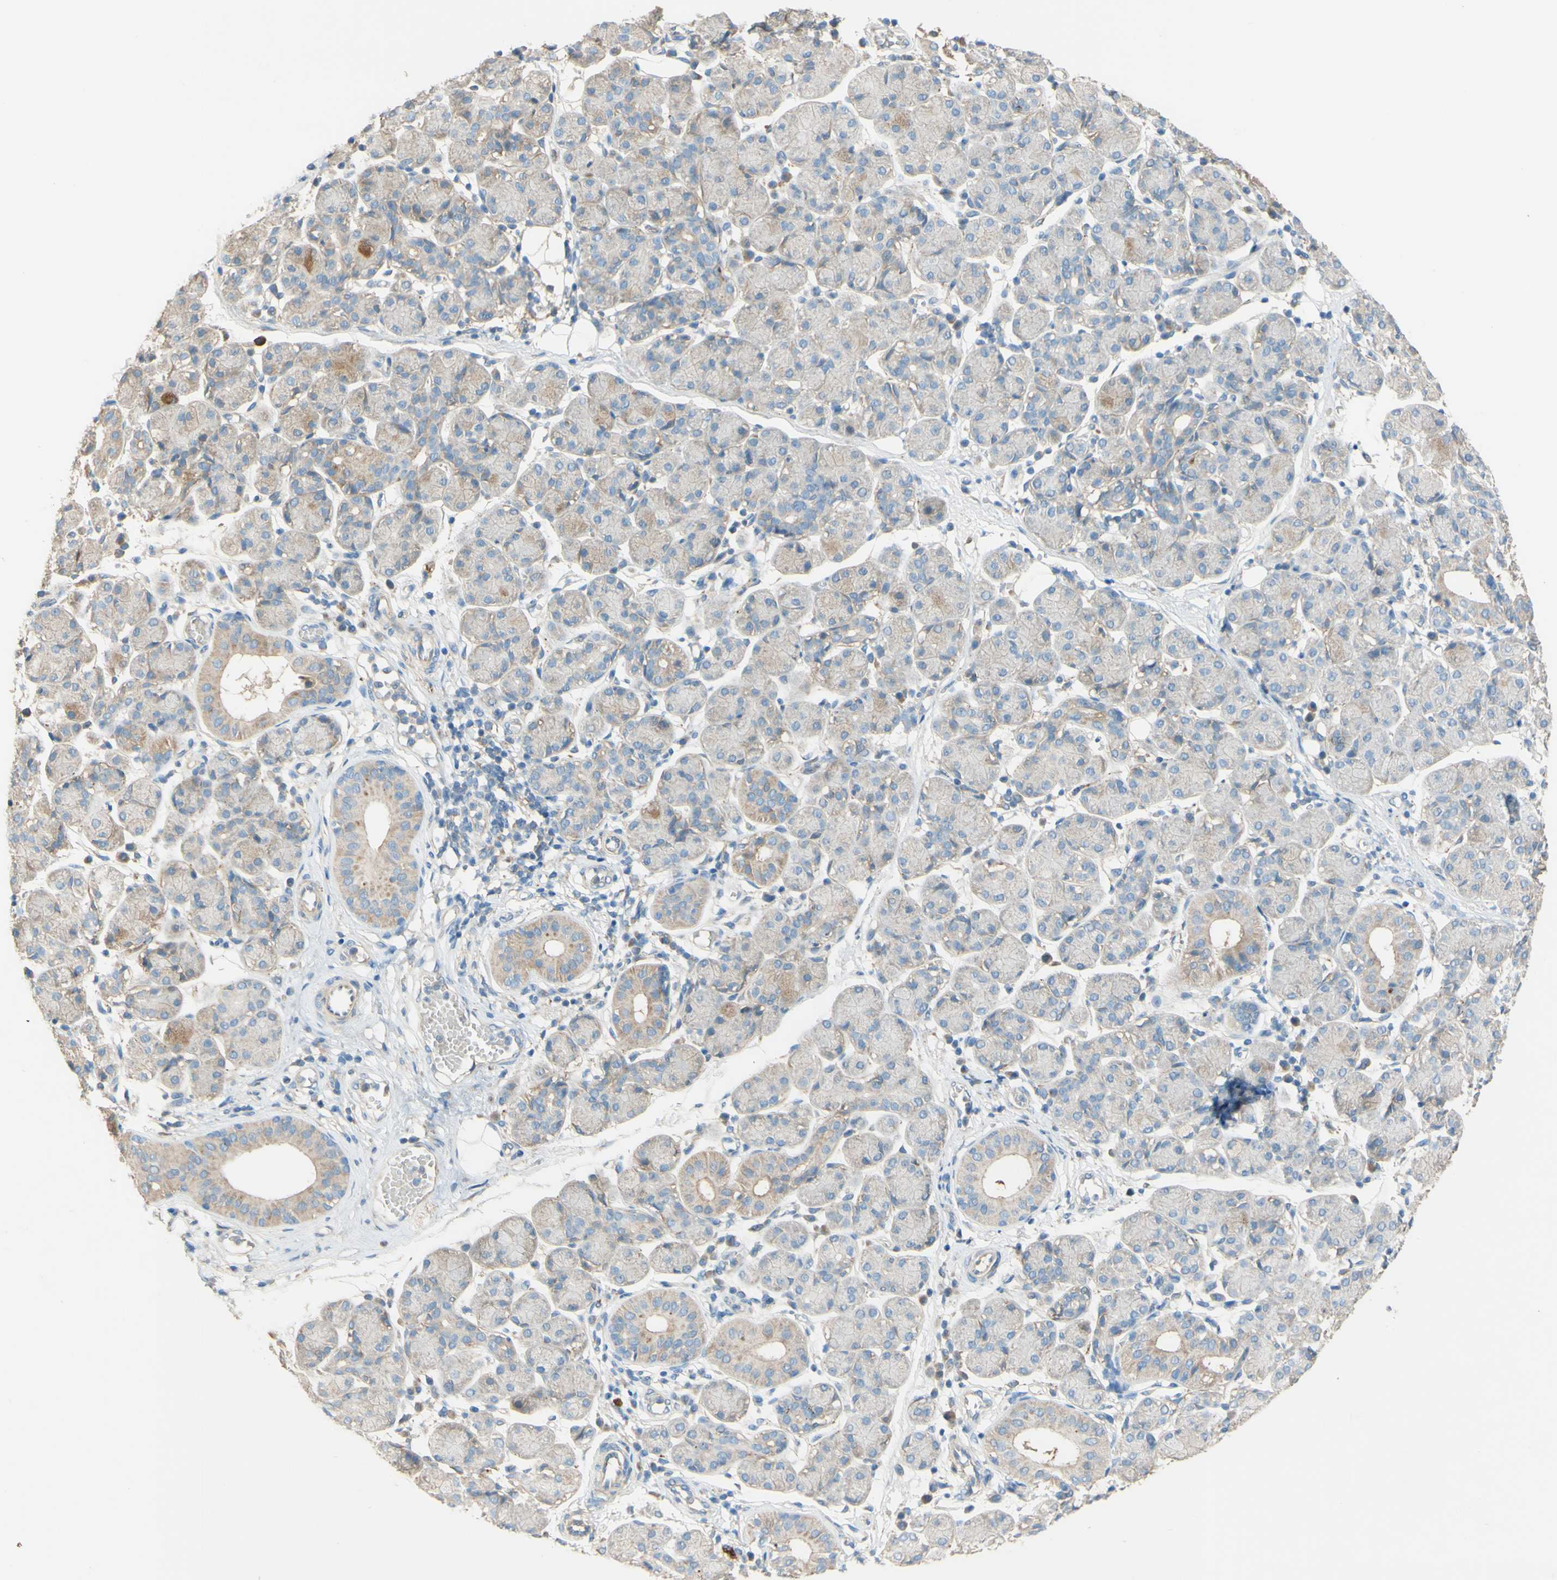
{"staining": {"intensity": "weak", "quantity": "25%-75%", "location": "cytoplasmic/membranous"}, "tissue": "salivary gland", "cell_type": "Glandular cells", "image_type": "normal", "snomed": [{"axis": "morphology", "description": "Normal tissue, NOS"}, {"axis": "morphology", "description": "Inflammation, NOS"}, {"axis": "topography", "description": "Lymph node"}, {"axis": "topography", "description": "Salivary gland"}], "caption": "A high-resolution image shows immunohistochemistry staining of normal salivary gland, which displays weak cytoplasmic/membranous staining in about 25%-75% of glandular cells. The staining was performed using DAB (3,3'-diaminobenzidine), with brown indicating positive protein expression. Nuclei are stained blue with hematoxylin.", "gene": "DKK3", "patient": {"sex": "male", "age": 3}}